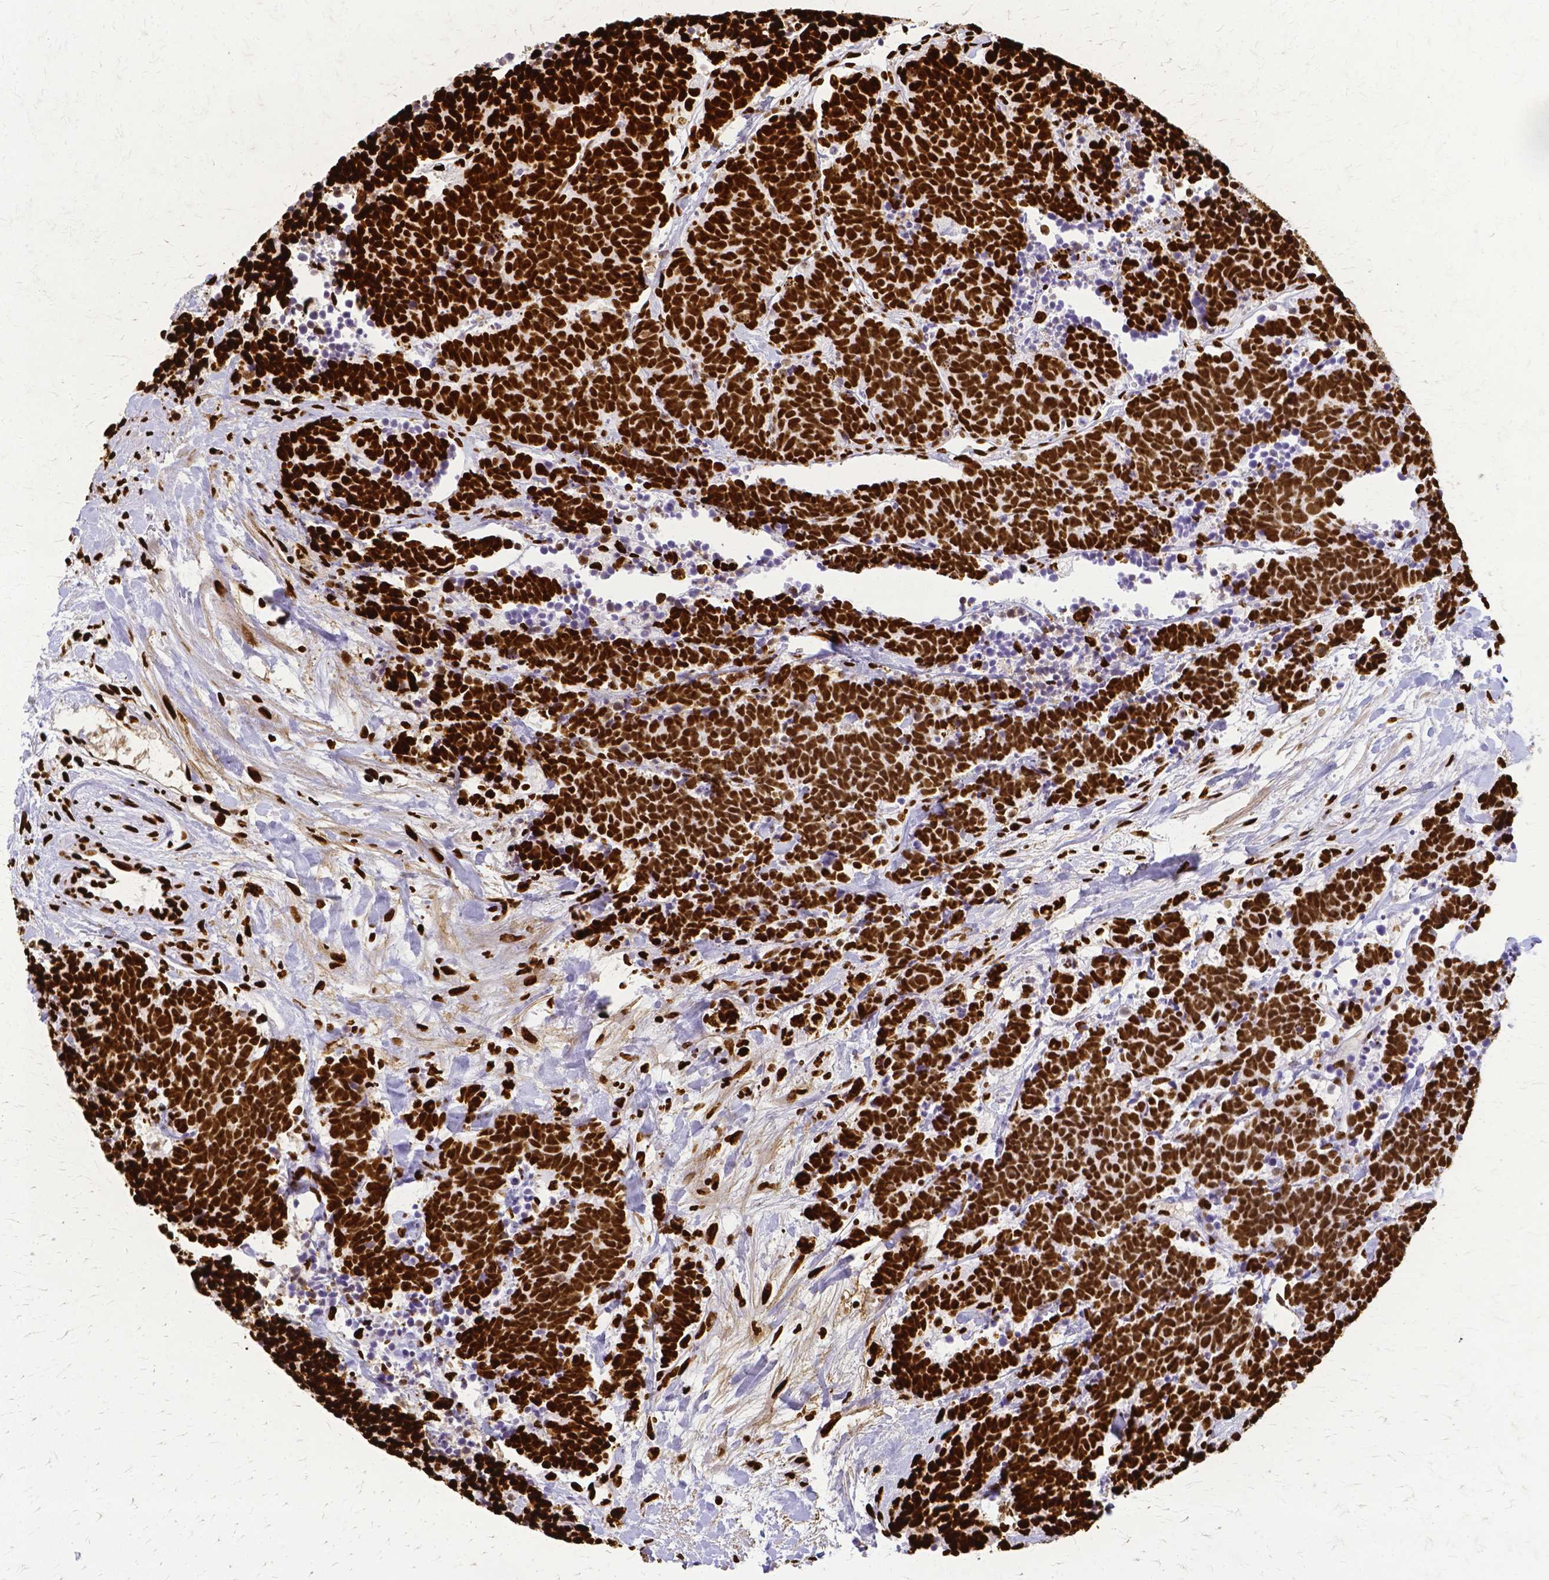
{"staining": {"intensity": "strong", "quantity": ">75%", "location": "nuclear"}, "tissue": "carcinoid", "cell_type": "Tumor cells", "image_type": "cancer", "snomed": [{"axis": "morphology", "description": "Carcinoma, NOS"}, {"axis": "morphology", "description": "Carcinoid, malignant, NOS"}, {"axis": "topography", "description": "Prostate"}], "caption": "Brown immunohistochemical staining in human carcinoid (malignant) shows strong nuclear expression in about >75% of tumor cells.", "gene": "SFPQ", "patient": {"sex": "male", "age": 57}}